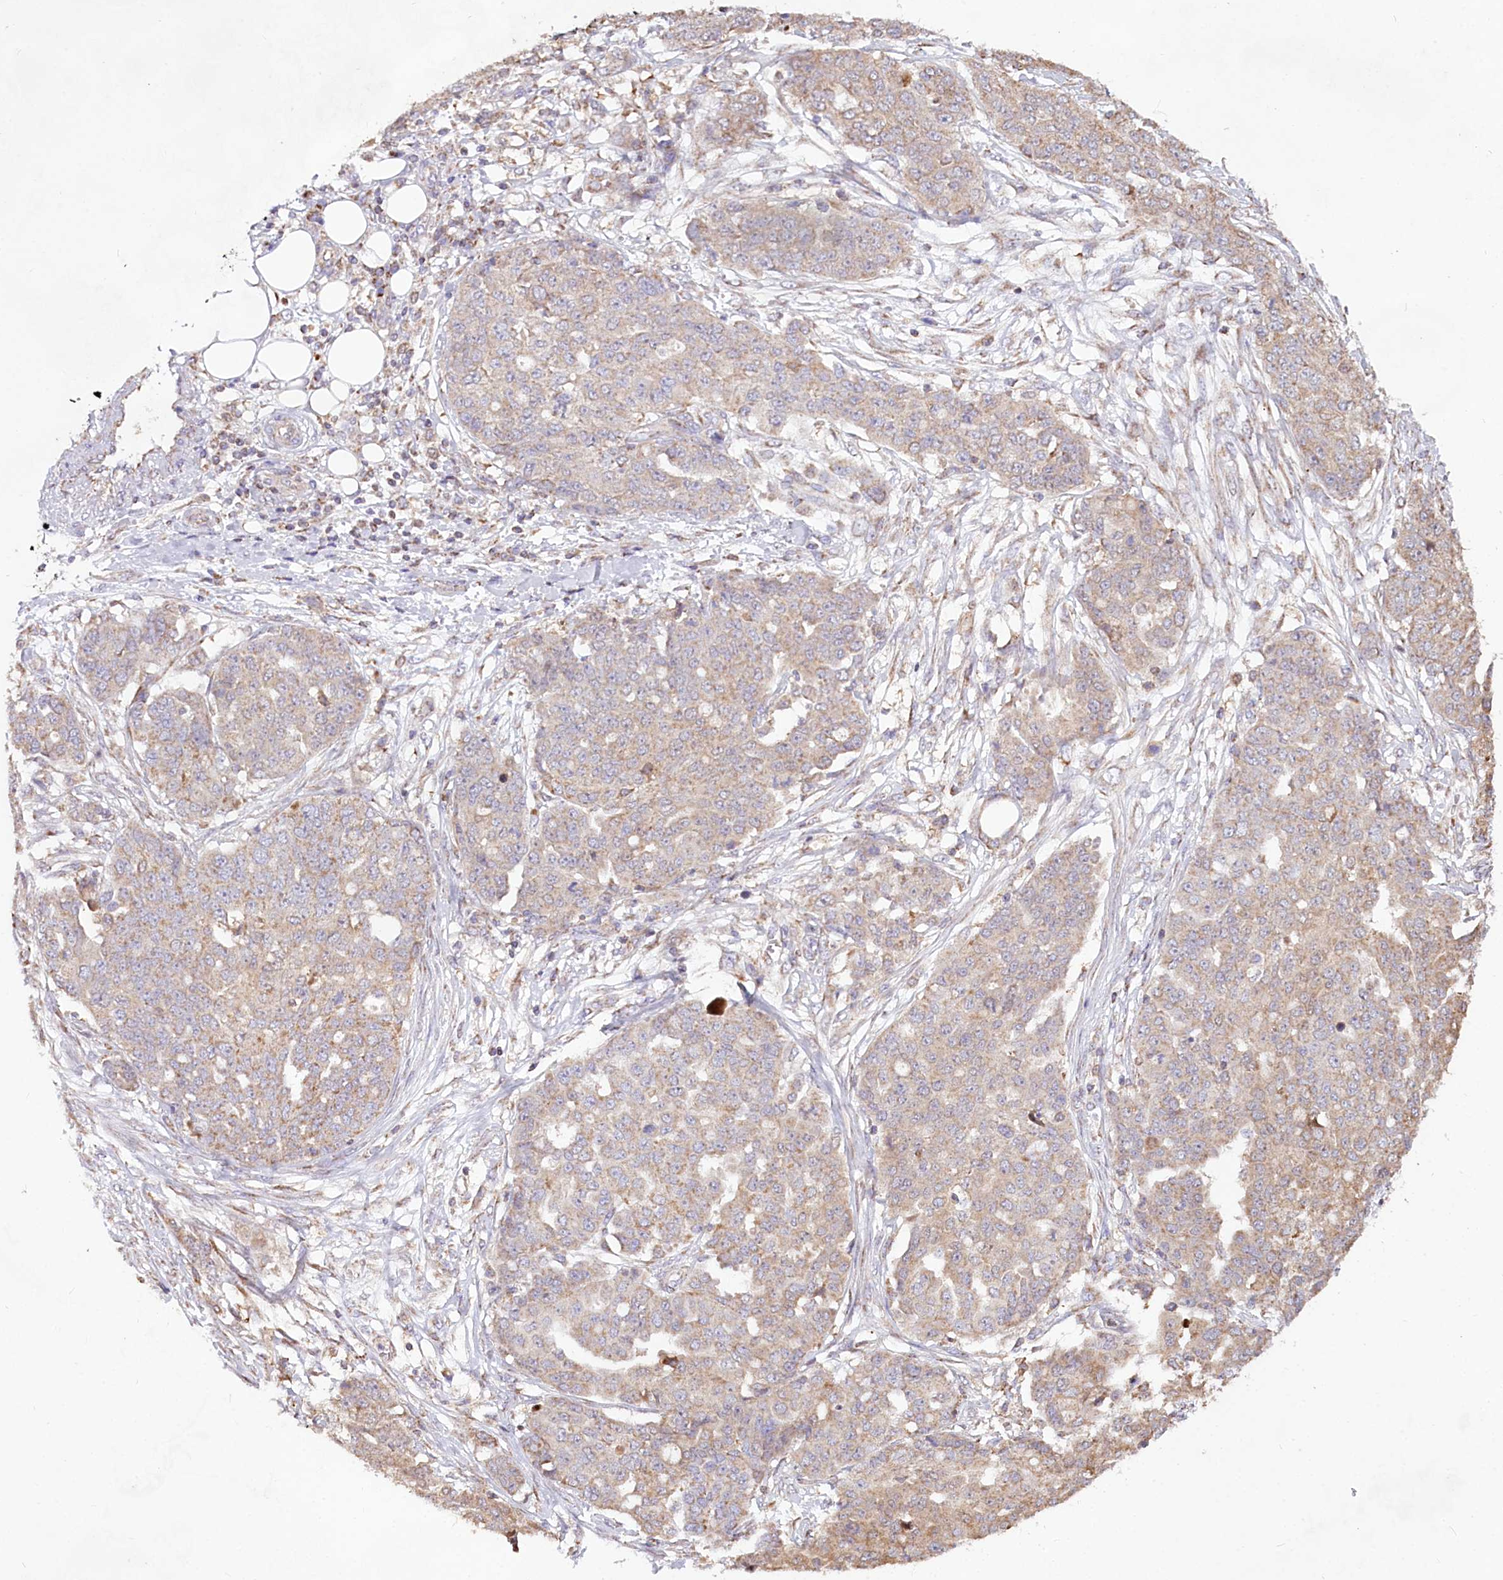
{"staining": {"intensity": "weak", "quantity": ">75%", "location": "cytoplasmic/membranous"}, "tissue": "ovarian cancer", "cell_type": "Tumor cells", "image_type": "cancer", "snomed": [{"axis": "morphology", "description": "Cystadenocarcinoma, serous, NOS"}, {"axis": "topography", "description": "Soft tissue"}, {"axis": "topography", "description": "Ovary"}], "caption": "Brown immunohistochemical staining in human serous cystadenocarcinoma (ovarian) demonstrates weak cytoplasmic/membranous positivity in approximately >75% of tumor cells. (DAB IHC with brightfield microscopy, high magnification).", "gene": "TASOR2", "patient": {"sex": "female", "age": 57}}